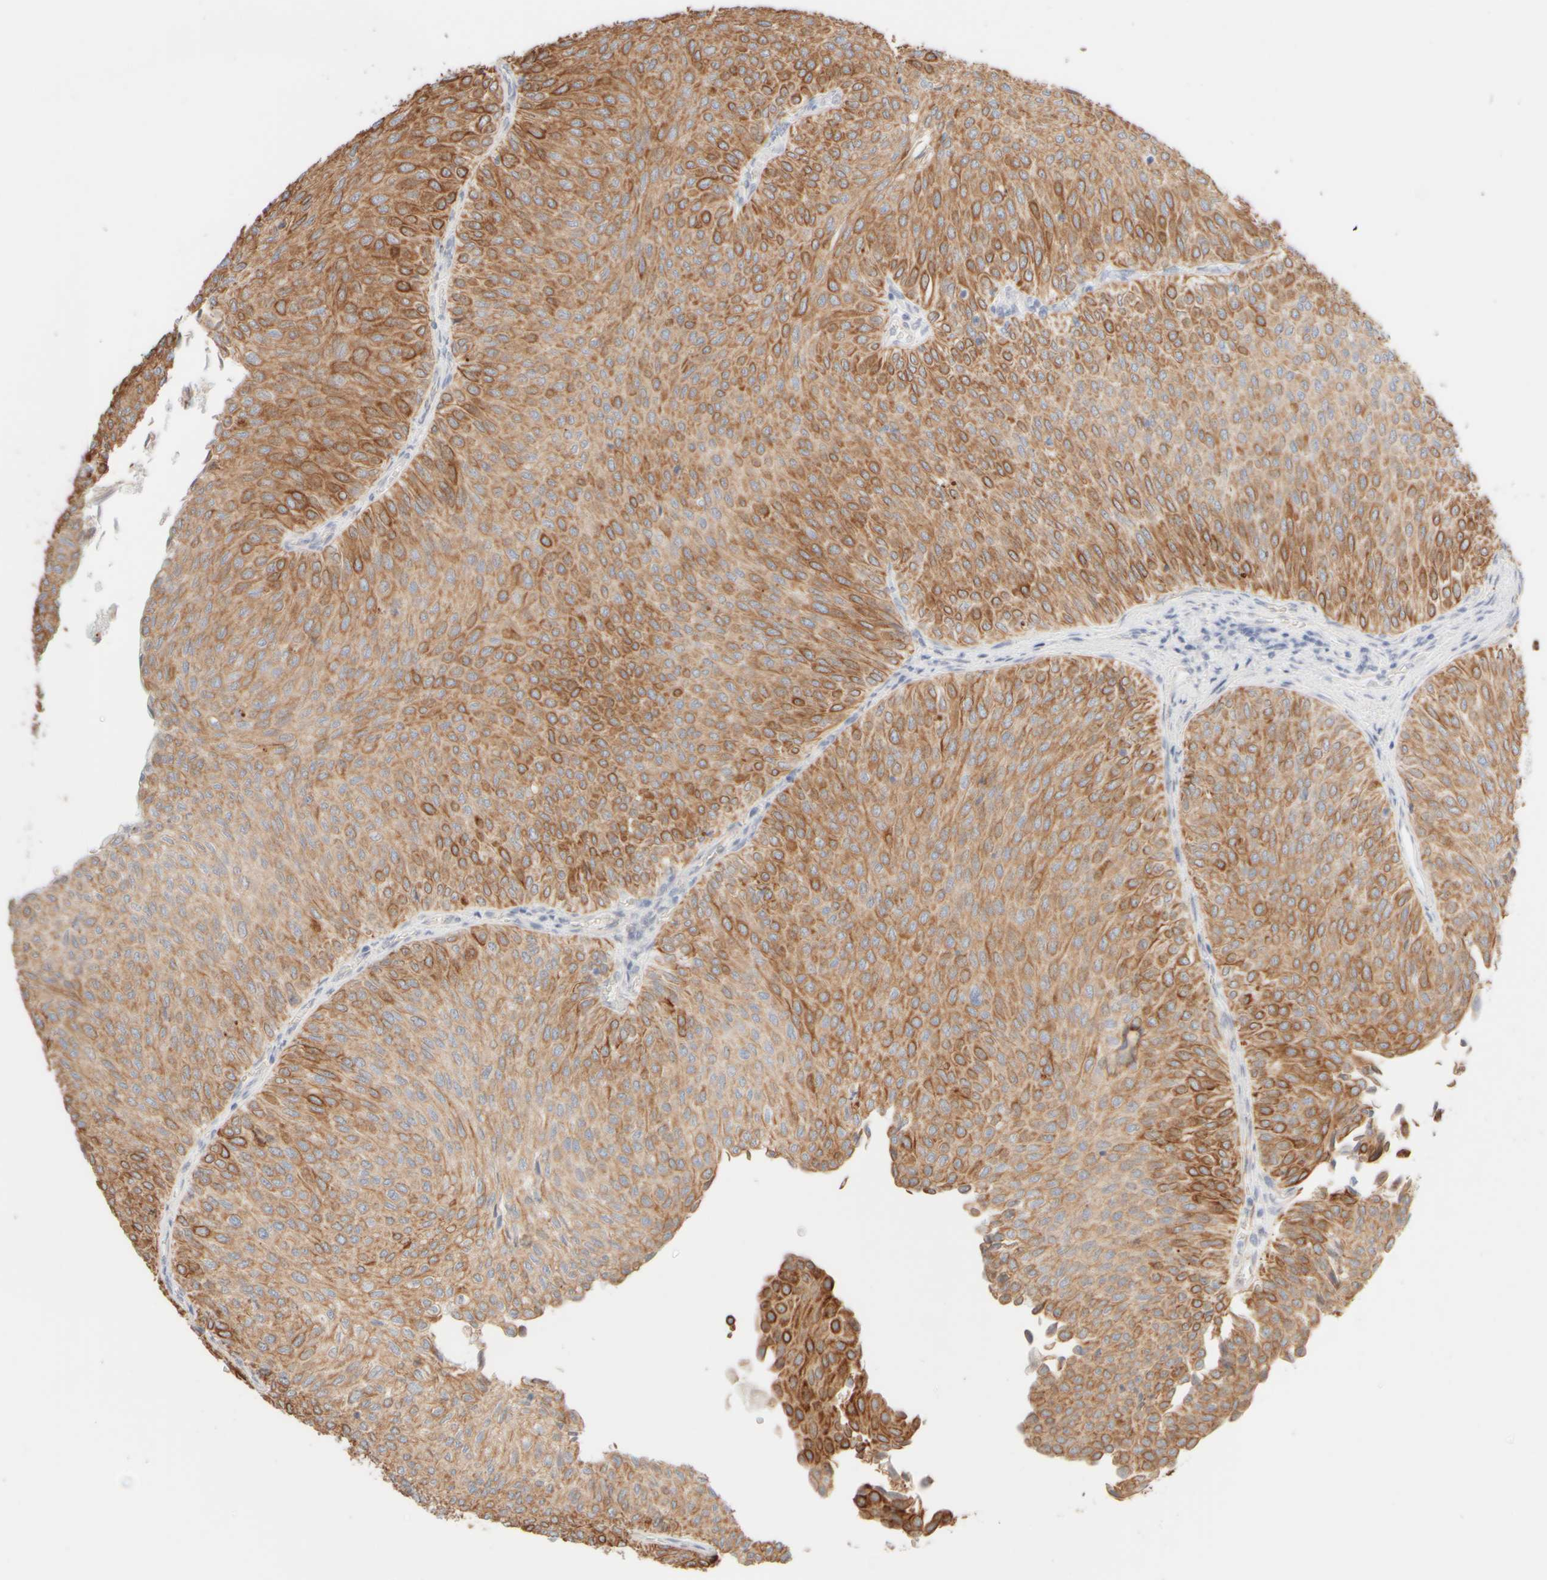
{"staining": {"intensity": "moderate", "quantity": ">75%", "location": "cytoplasmic/membranous"}, "tissue": "urothelial cancer", "cell_type": "Tumor cells", "image_type": "cancer", "snomed": [{"axis": "morphology", "description": "Urothelial carcinoma, Low grade"}, {"axis": "topography", "description": "Urinary bladder"}], "caption": "Urothelial carcinoma (low-grade) stained with immunohistochemistry shows moderate cytoplasmic/membranous positivity in approximately >75% of tumor cells. The staining was performed using DAB (3,3'-diaminobenzidine), with brown indicating positive protein expression. Nuclei are stained blue with hematoxylin.", "gene": "KRT15", "patient": {"sex": "male", "age": 78}}